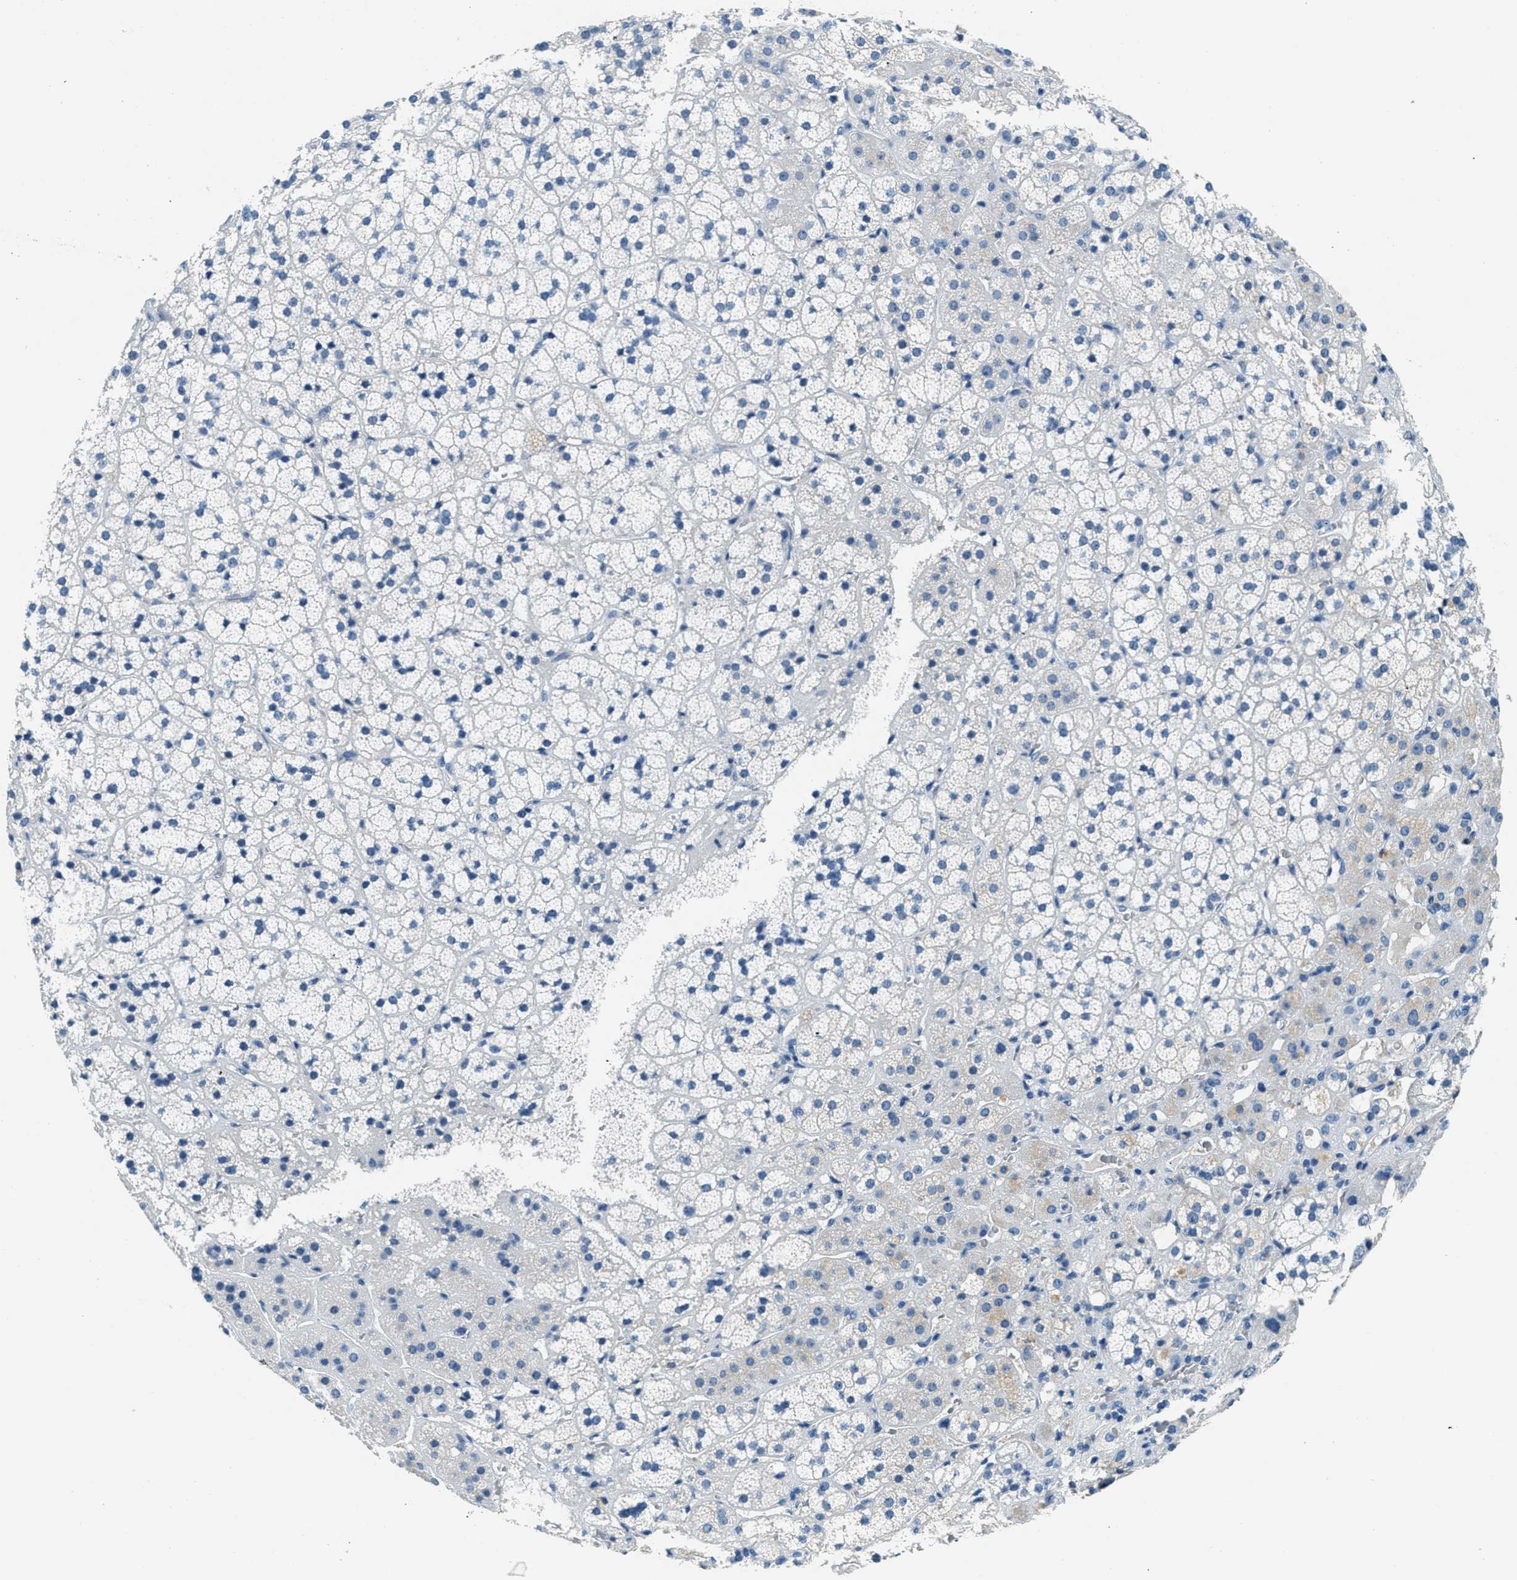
{"staining": {"intensity": "negative", "quantity": "none", "location": "none"}, "tissue": "adrenal gland", "cell_type": "Glandular cells", "image_type": "normal", "snomed": [{"axis": "morphology", "description": "Normal tissue, NOS"}, {"axis": "topography", "description": "Adrenal gland"}], "caption": "The image reveals no significant positivity in glandular cells of adrenal gland.", "gene": "A2M", "patient": {"sex": "female", "age": 44}}